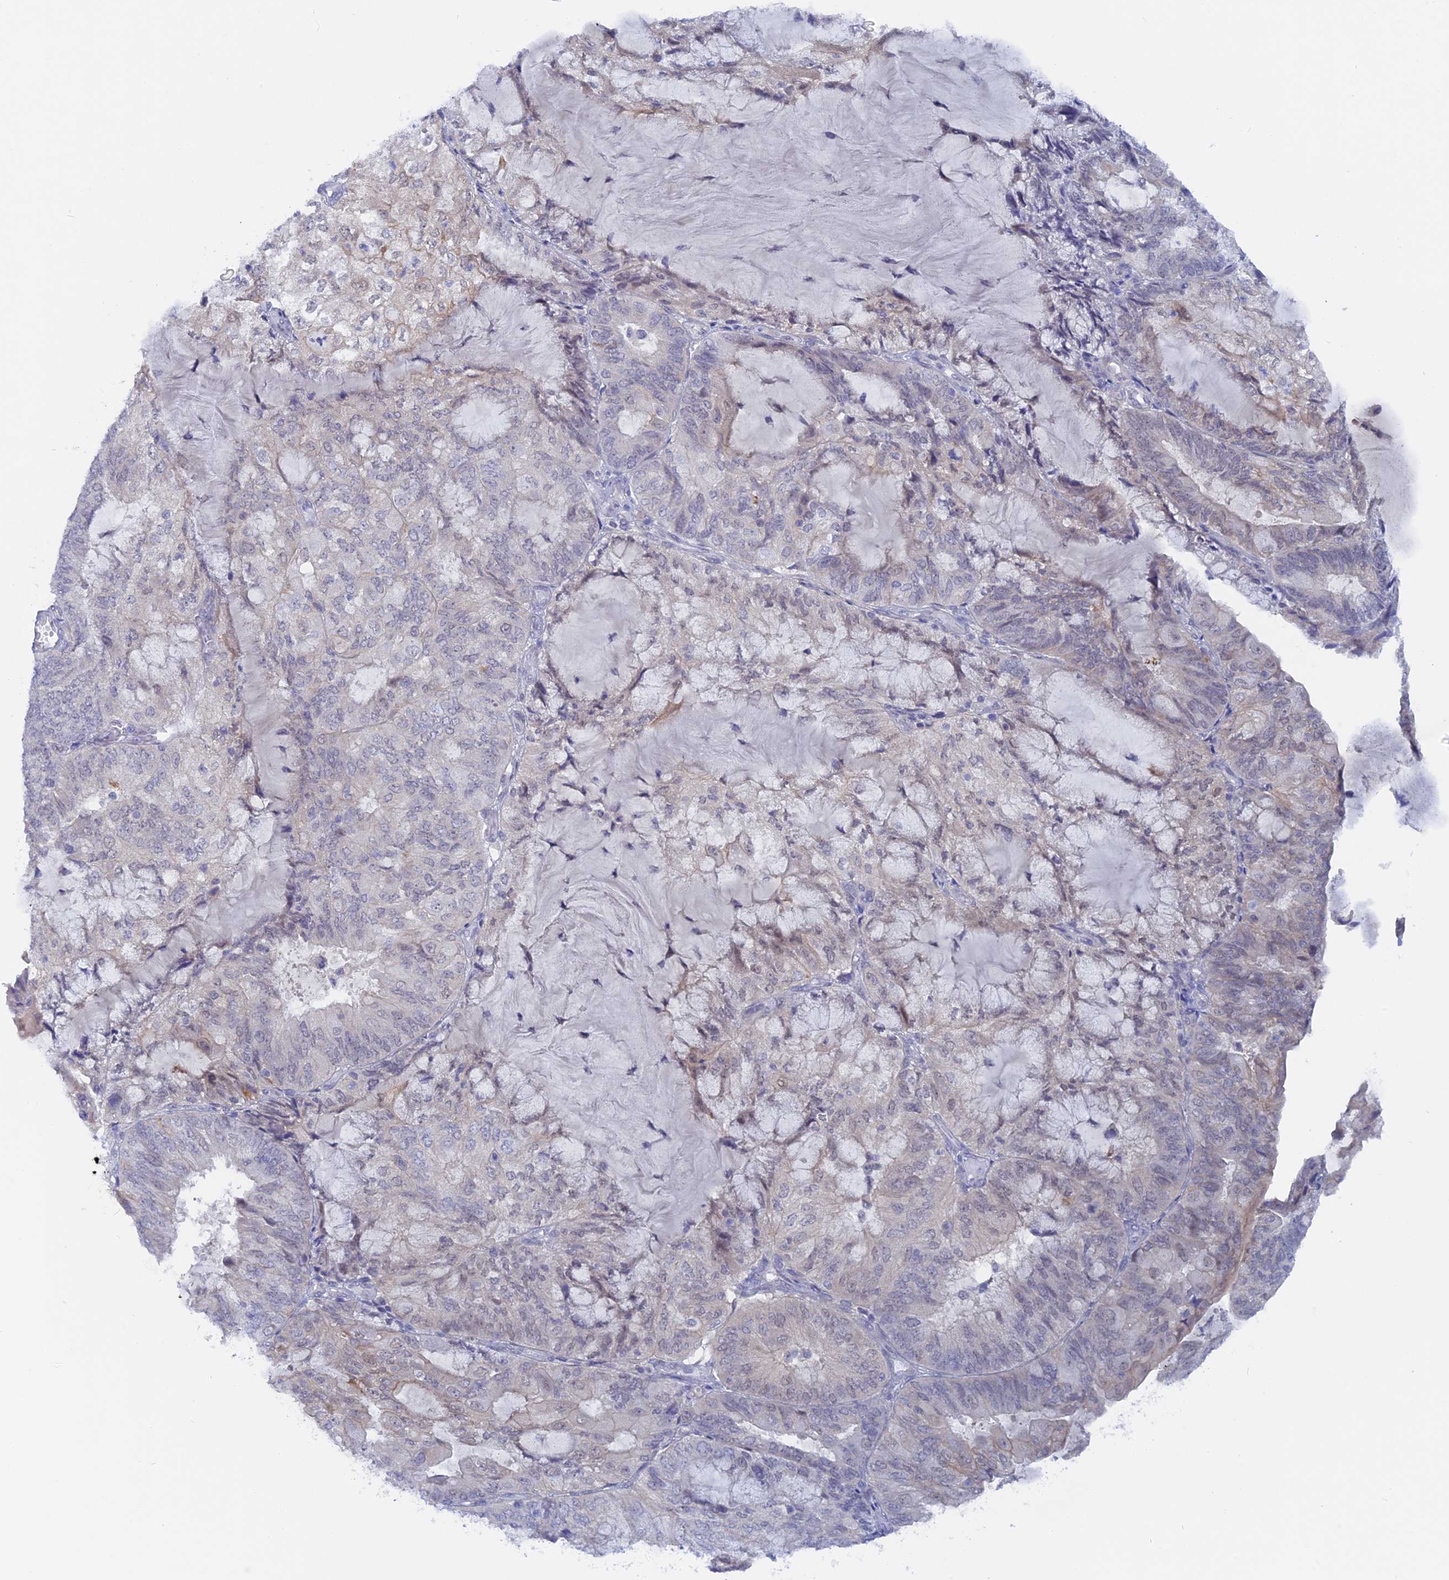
{"staining": {"intensity": "negative", "quantity": "none", "location": "none"}, "tissue": "endometrial cancer", "cell_type": "Tumor cells", "image_type": "cancer", "snomed": [{"axis": "morphology", "description": "Adenocarcinoma, NOS"}, {"axis": "topography", "description": "Endometrium"}], "caption": "High power microscopy micrograph of an IHC photomicrograph of endometrial adenocarcinoma, revealing no significant expression in tumor cells. Nuclei are stained in blue.", "gene": "DACT3", "patient": {"sex": "female", "age": 81}}